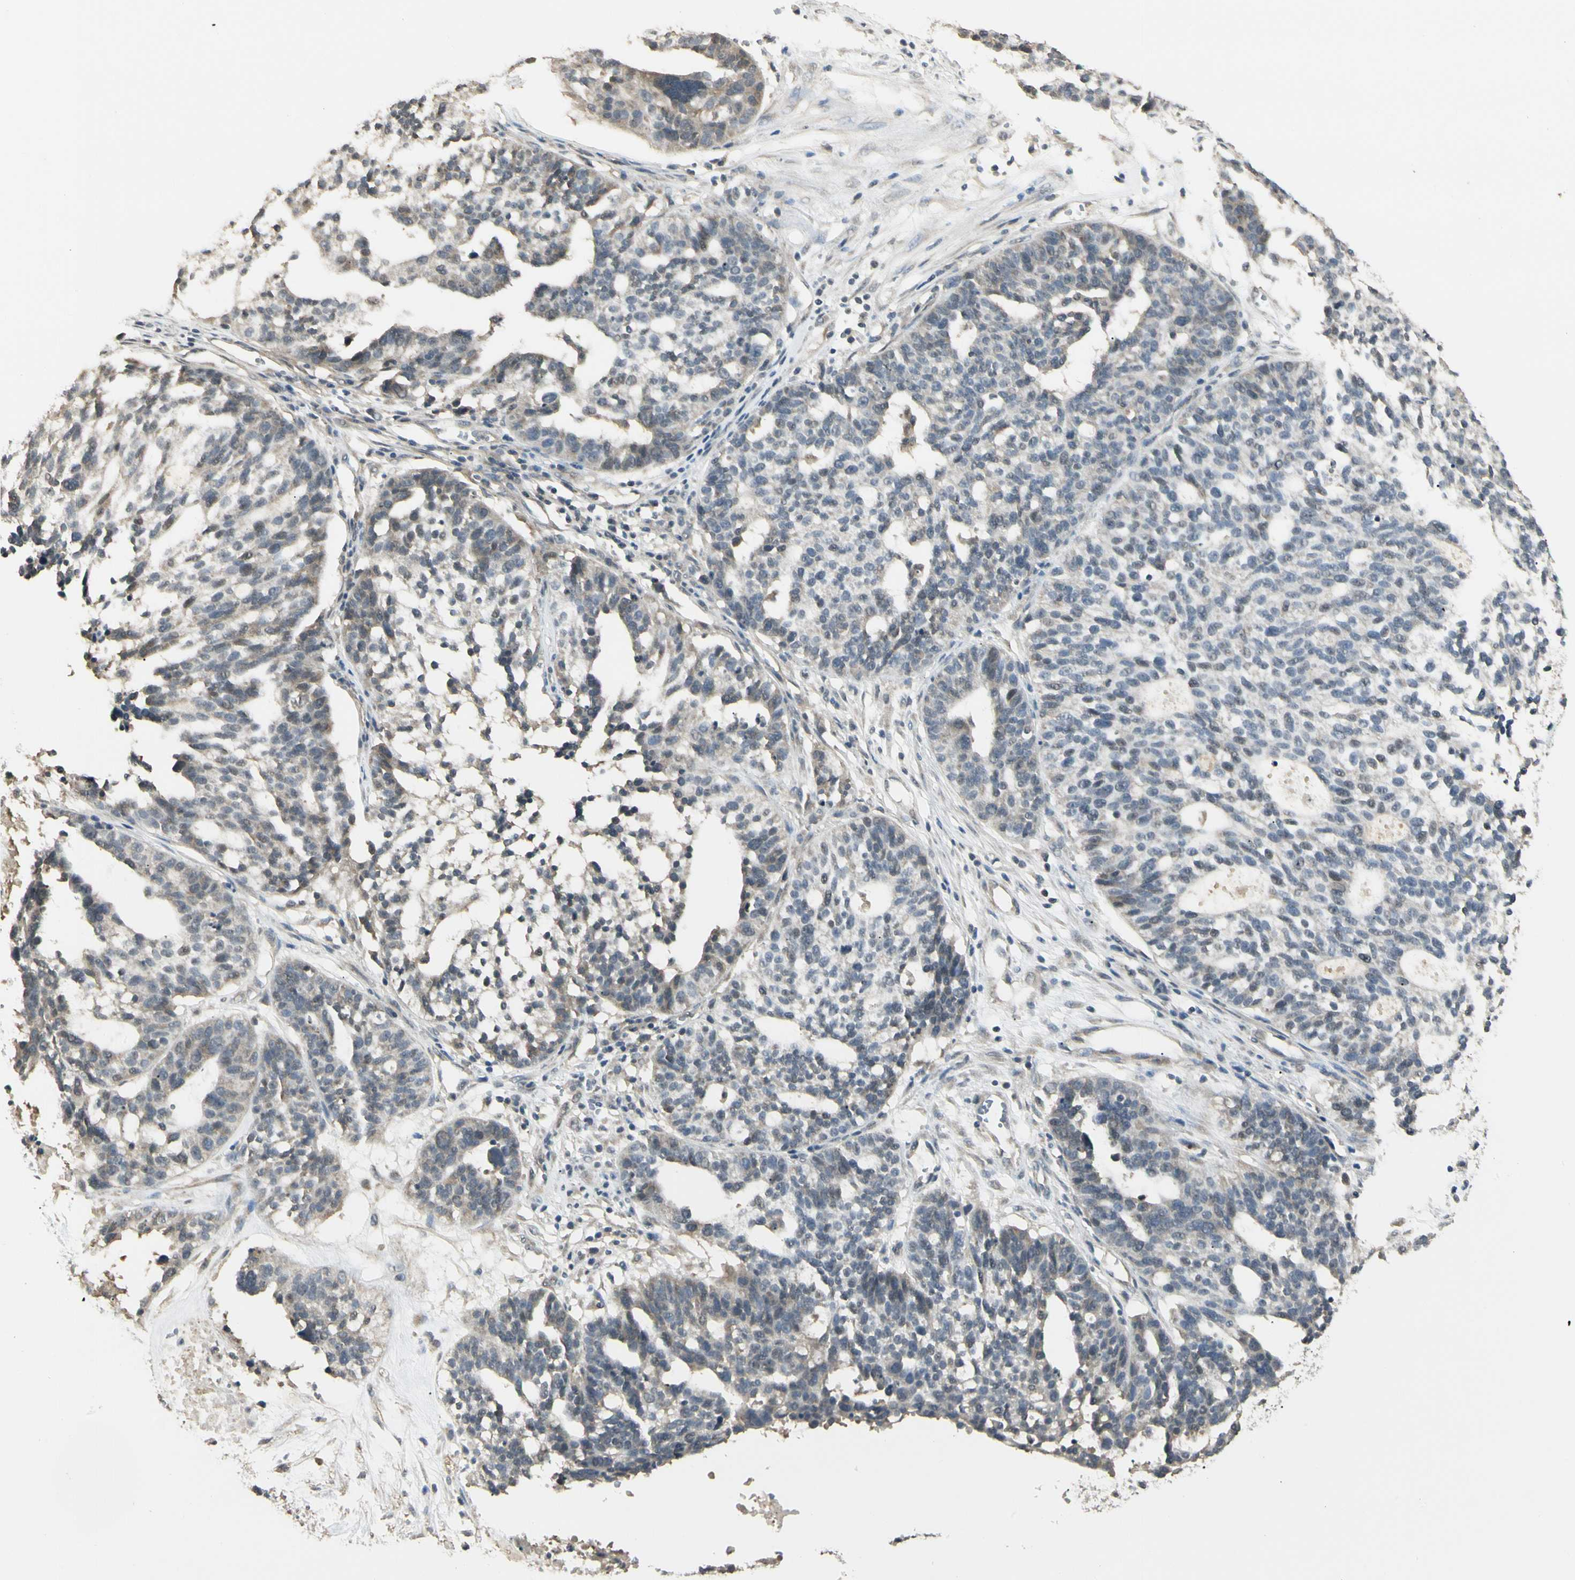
{"staining": {"intensity": "weak", "quantity": "25%-75%", "location": "cytoplasmic/membranous"}, "tissue": "ovarian cancer", "cell_type": "Tumor cells", "image_type": "cancer", "snomed": [{"axis": "morphology", "description": "Cystadenocarcinoma, serous, NOS"}, {"axis": "topography", "description": "Ovary"}], "caption": "Immunohistochemical staining of ovarian cancer (serous cystadenocarcinoma) displays low levels of weak cytoplasmic/membranous expression in approximately 25%-75% of tumor cells. (DAB (3,3'-diaminobenzidine) = brown stain, brightfield microscopy at high magnification).", "gene": "SGCA", "patient": {"sex": "female", "age": 59}}